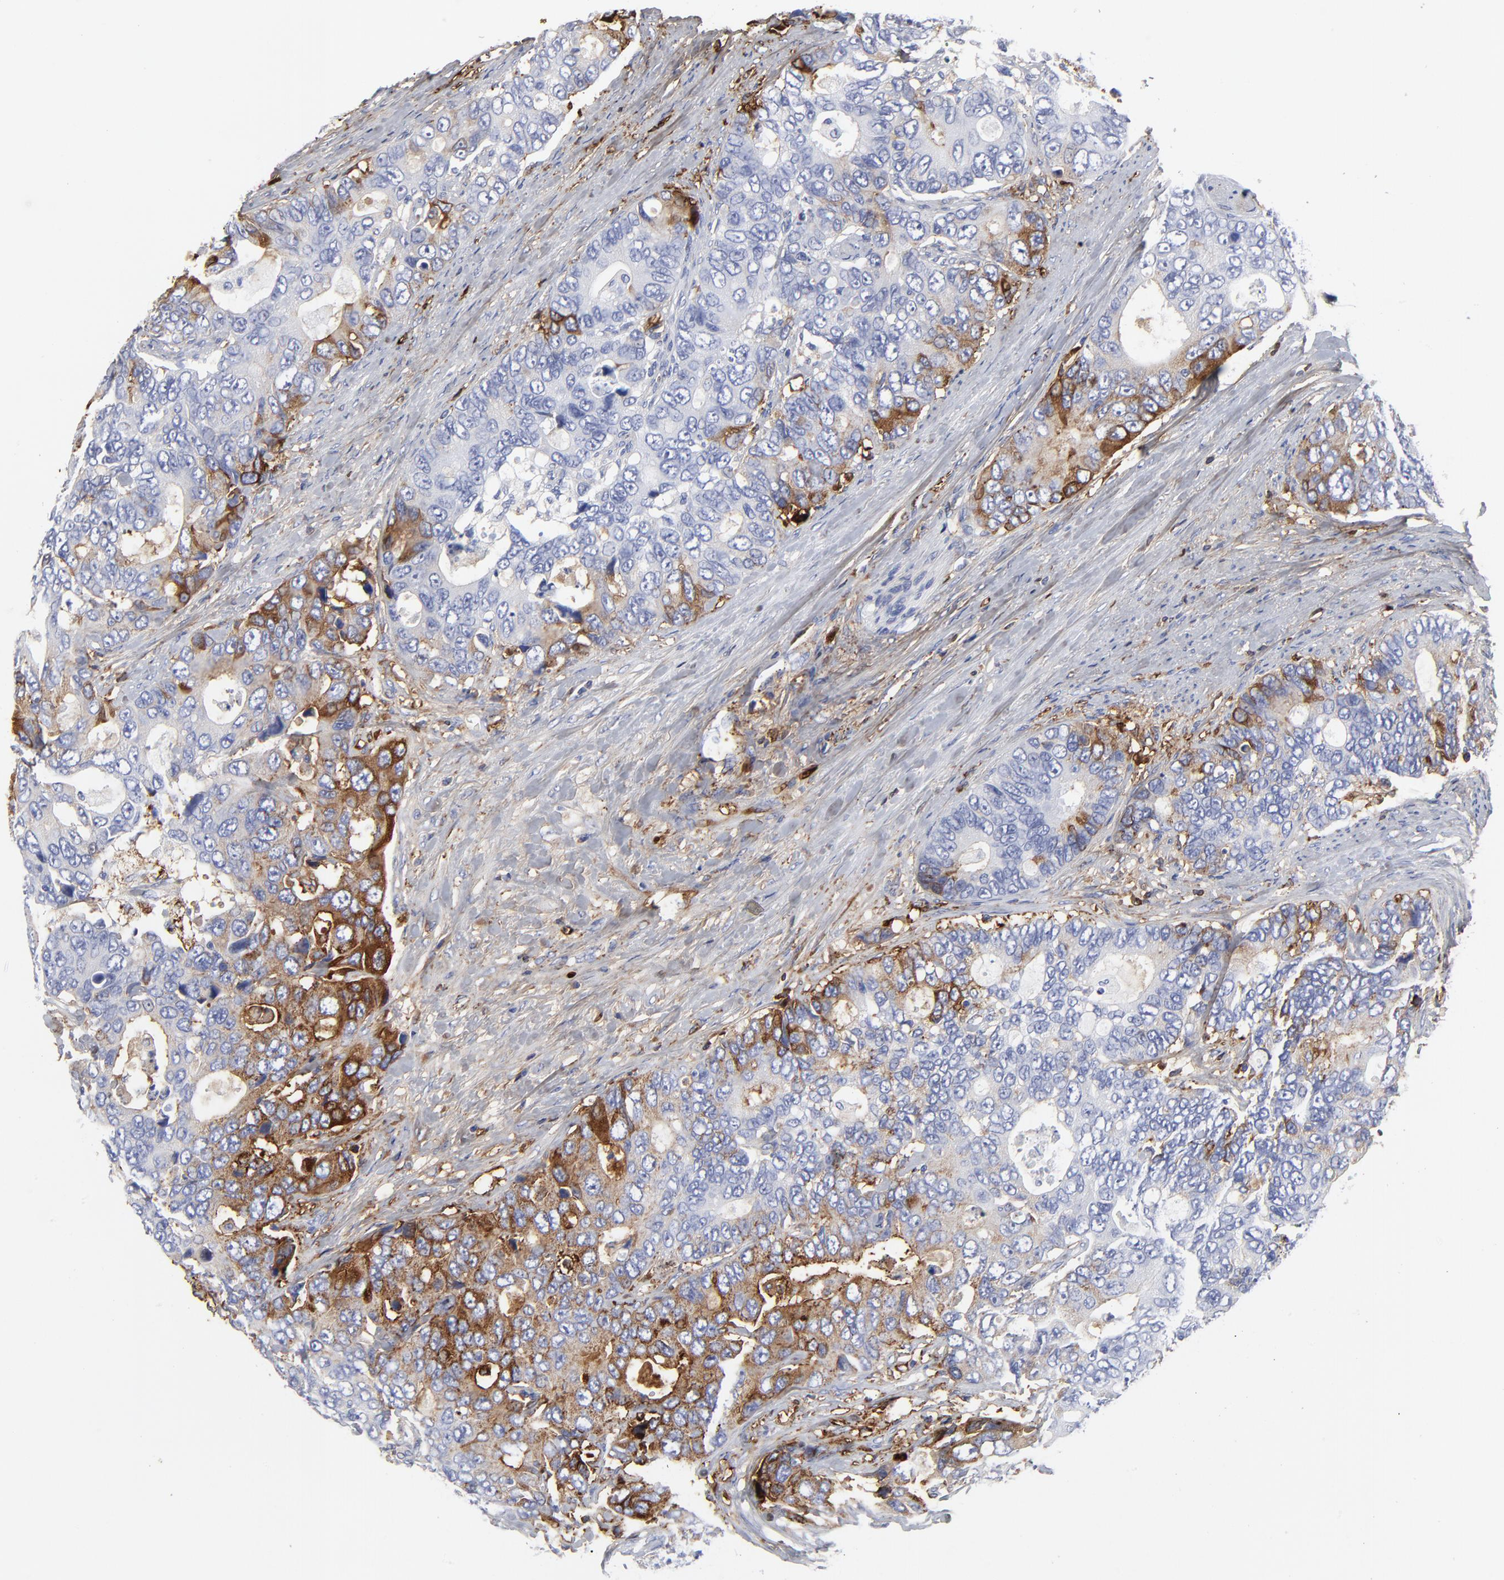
{"staining": {"intensity": "negative", "quantity": "none", "location": "none"}, "tissue": "colorectal cancer", "cell_type": "Tumor cells", "image_type": "cancer", "snomed": [{"axis": "morphology", "description": "Adenocarcinoma, NOS"}, {"axis": "topography", "description": "Rectum"}], "caption": "Immunohistochemical staining of human colorectal cancer demonstrates no significant staining in tumor cells.", "gene": "DCN", "patient": {"sex": "female", "age": 67}}